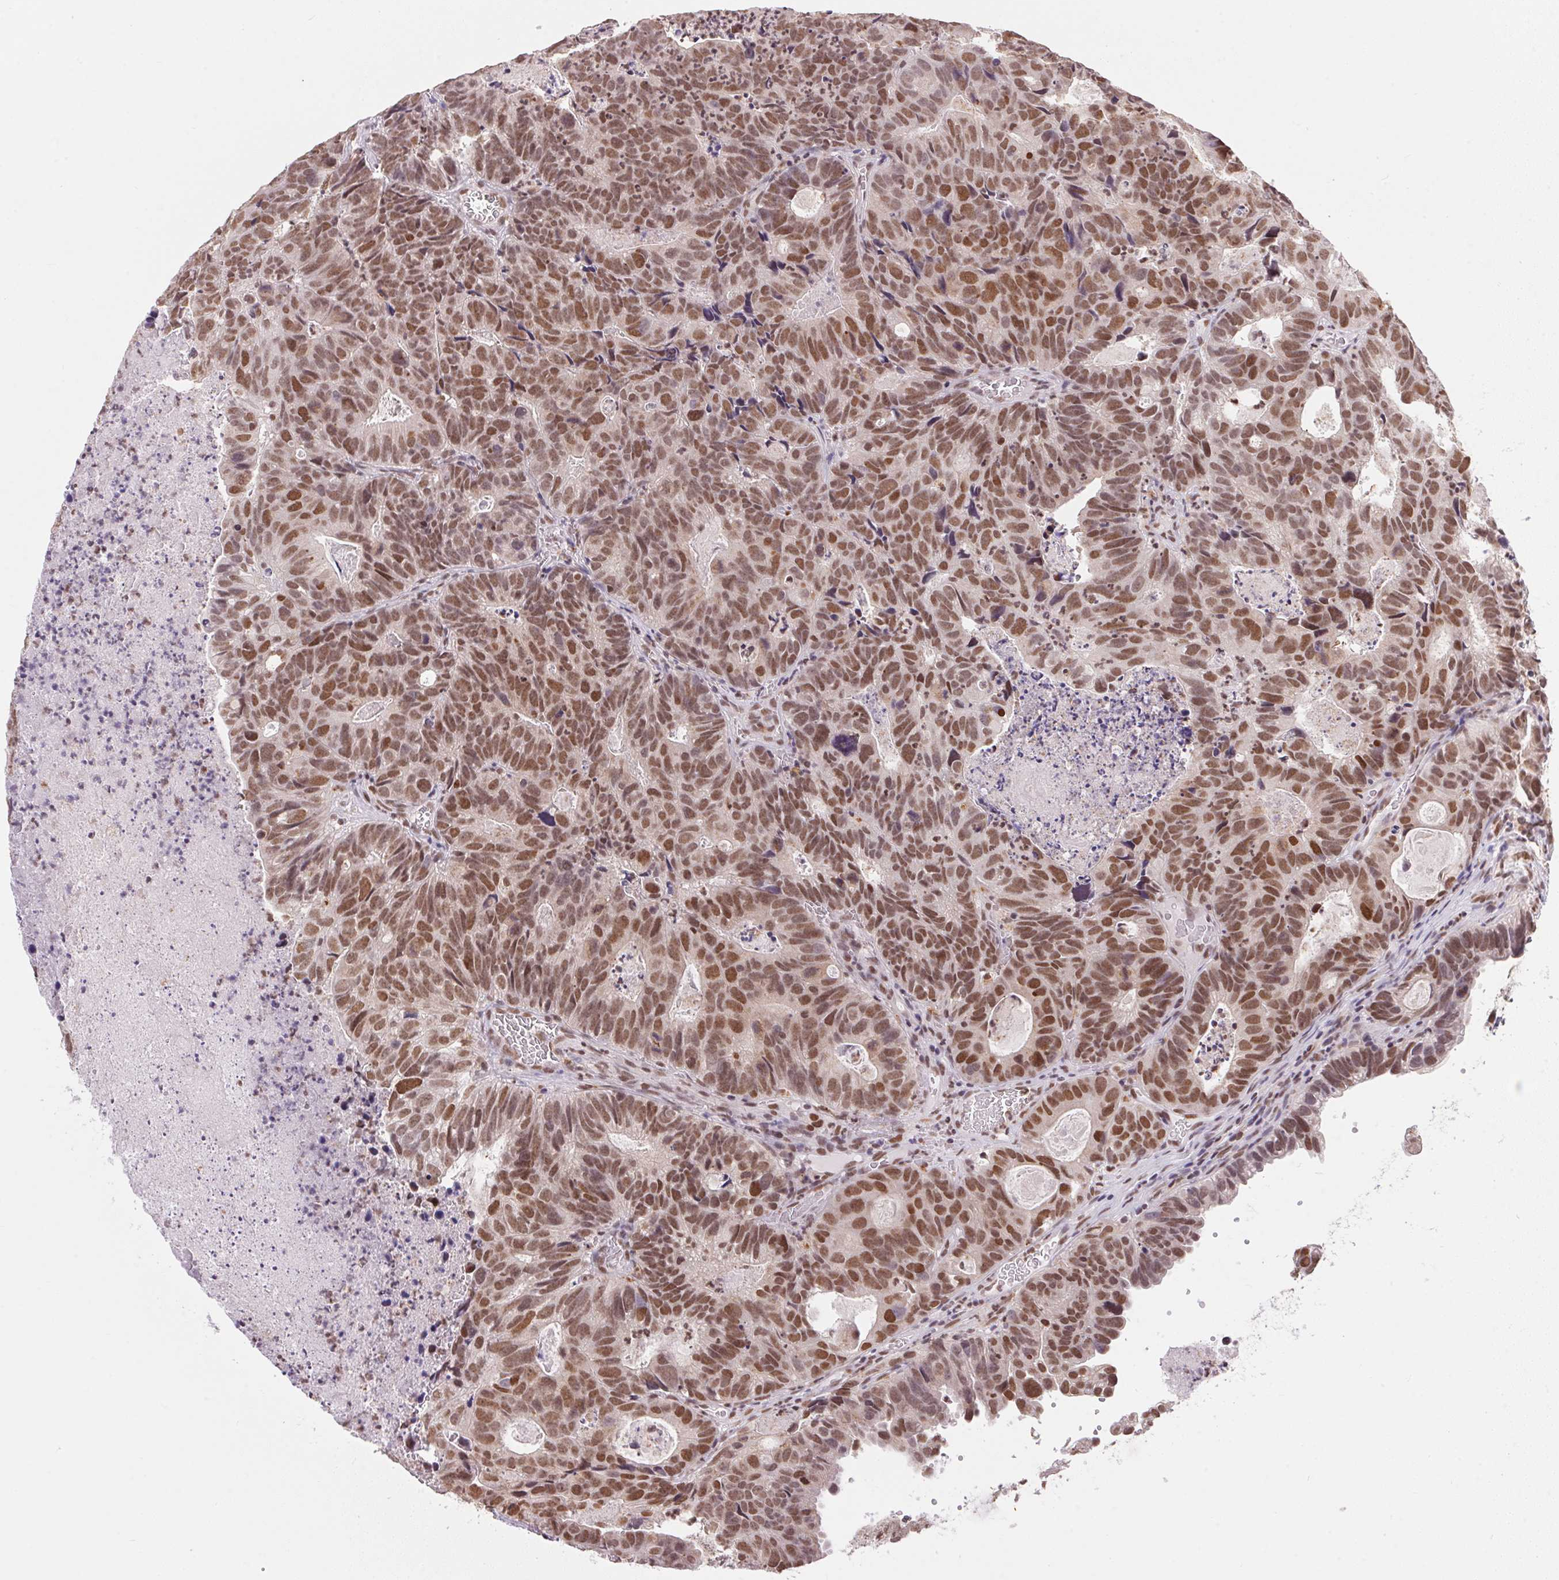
{"staining": {"intensity": "moderate", "quantity": ">75%", "location": "nuclear"}, "tissue": "head and neck cancer", "cell_type": "Tumor cells", "image_type": "cancer", "snomed": [{"axis": "morphology", "description": "Adenocarcinoma, NOS"}, {"axis": "topography", "description": "Head-Neck"}], "caption": "Protein analysis of adenocarcinoma (head and neck) tissue displays moderate nuclear staining in about >75% of tumor cells.", "gene": "NFE2L1", "patient": {"sex": "male", "age": 62}}